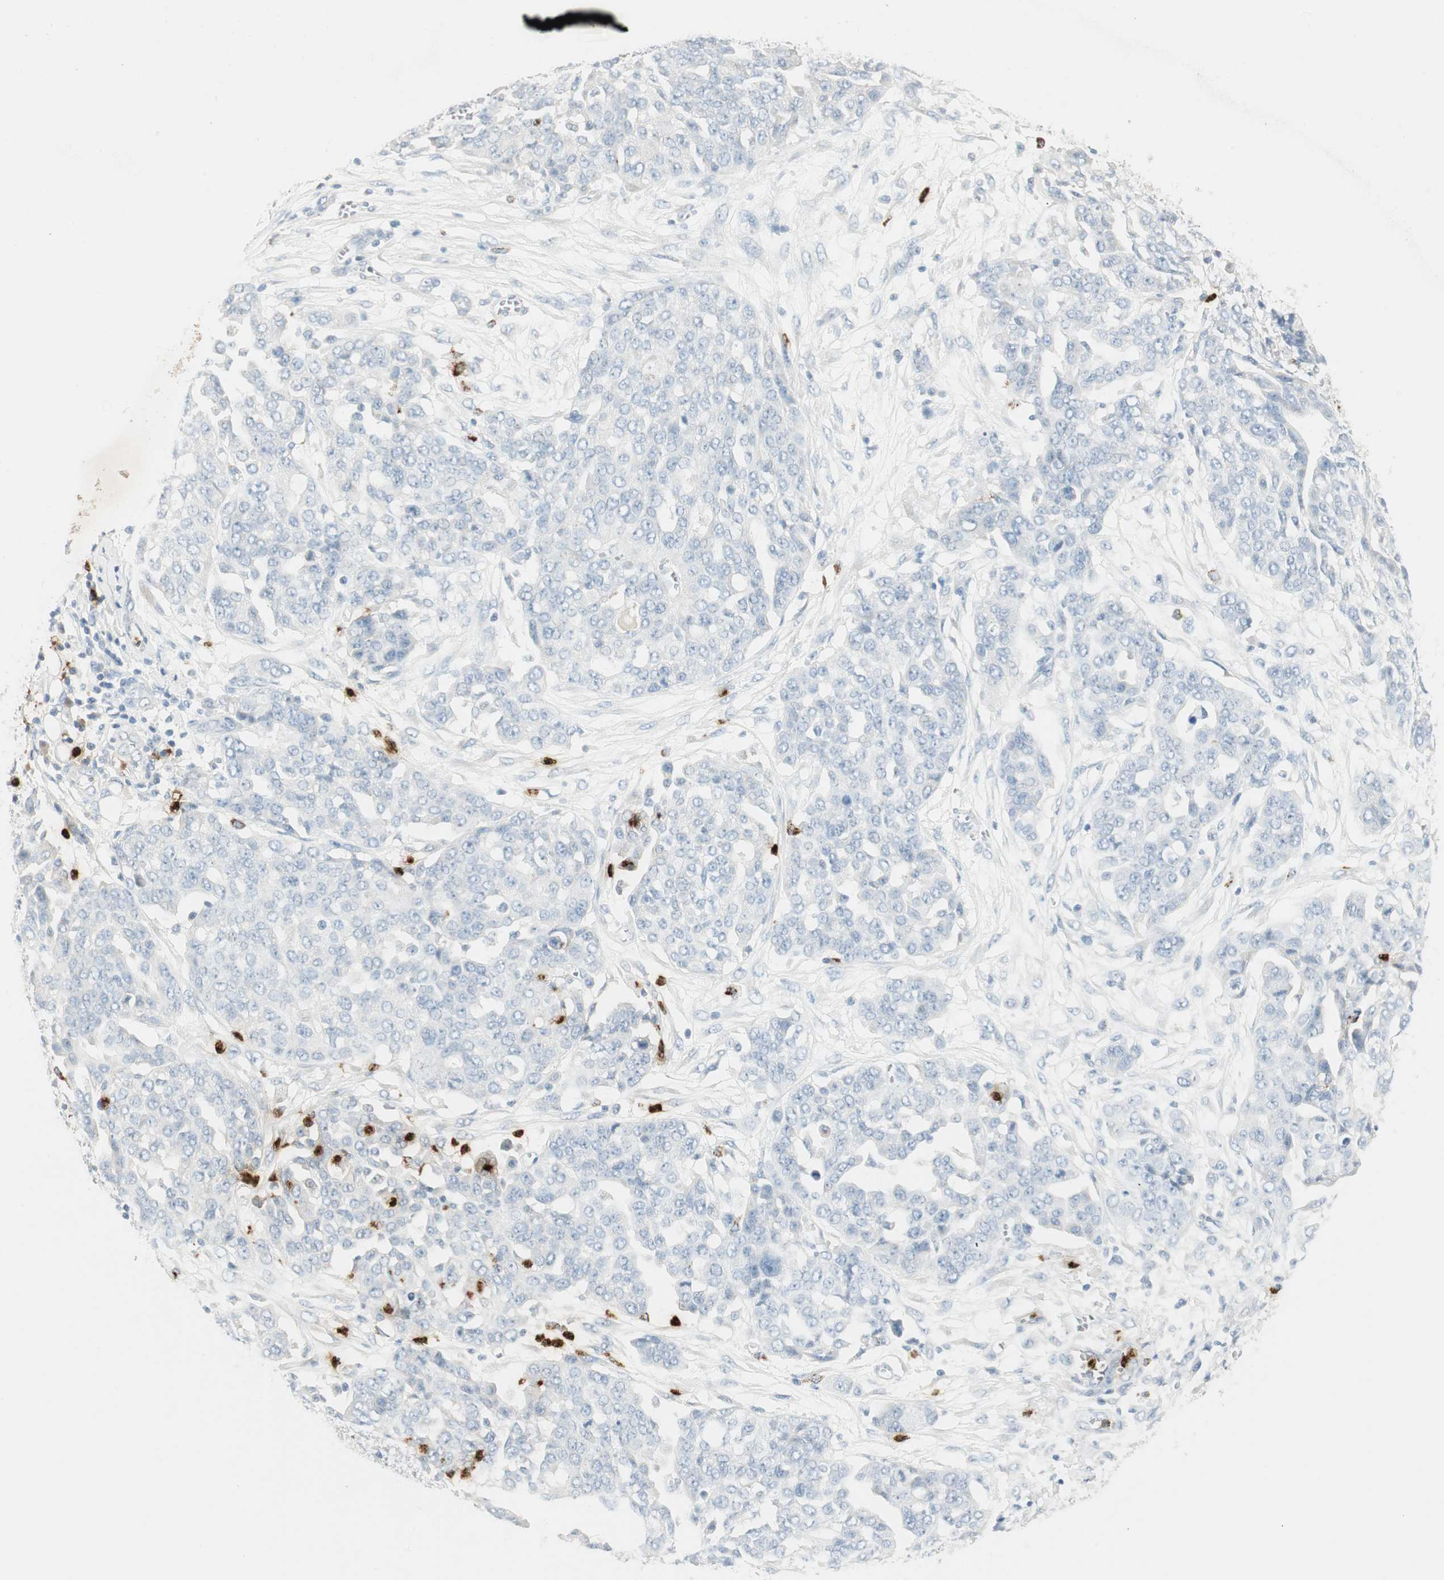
{"staining": {"intensity": "negative", "quantity": "none", "location": "none"}, "tissue": "ovarian cancer", "cell_type": "Tumor cells", "image_type": "cancer", "snomed": [{"axis": "morphology", "description": "Cystadenocarcinoma, serous, NOS"}, {"axis": "topography", "description": "Soft tissue"}, {"axis": "topography", "description": "Ovary"}], "caption": "This is an immunohistochemistry photomicrograph of human ovarian serous cystadenocarcinoma. There is no staining in tumor cells.", "gene": "PRTN3", "patient": {"sex": "female", "age": 57}}